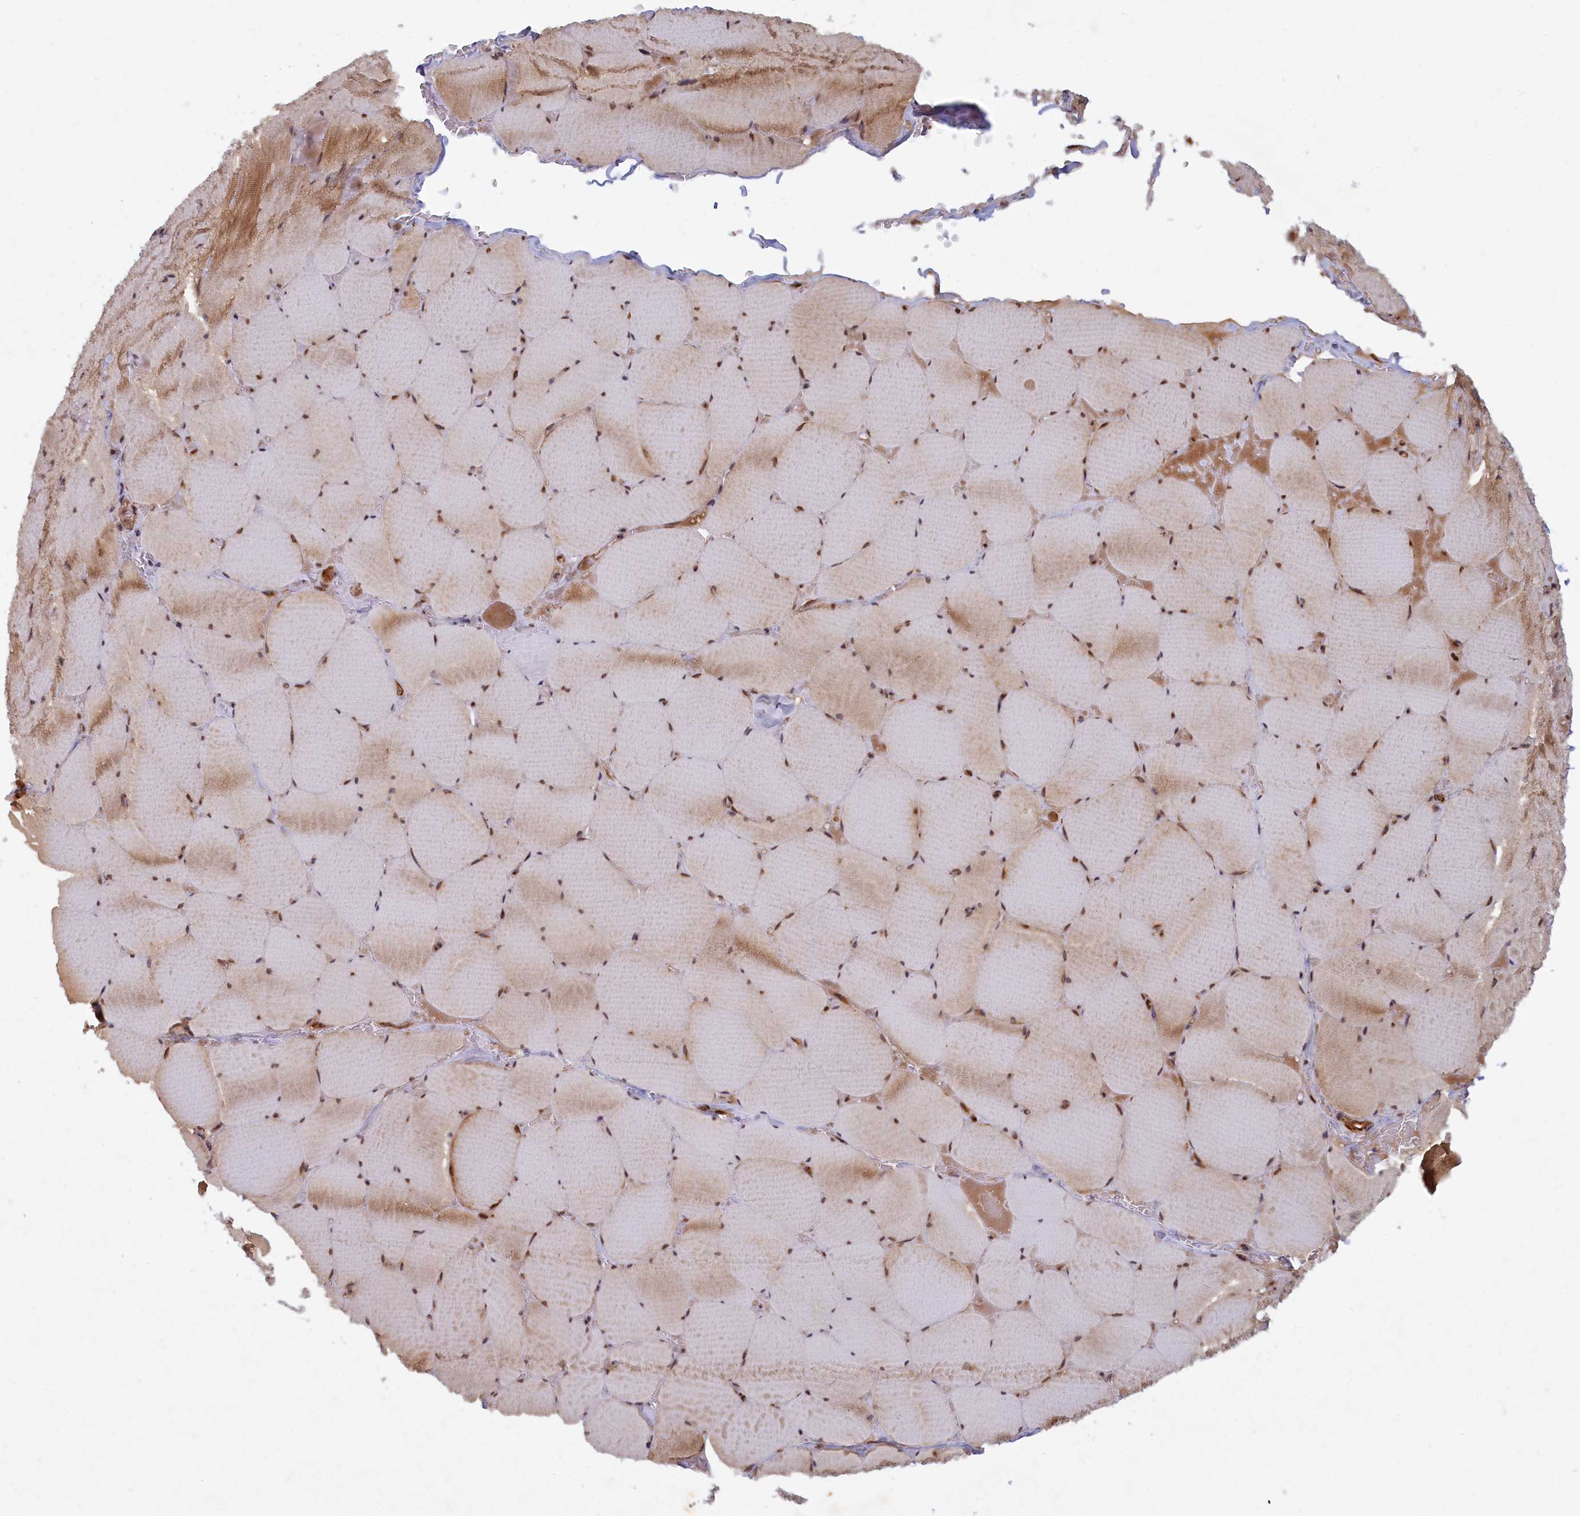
{"staining": {"intensity": "strong", "quantity": "25%-75%", "location": "cytoplasmic/membranous,nuclear"}, "tissue": "skeletal muscle", "cell_type": "Myocytes", "image_type": "normal", "snomed": [{"axis": "morphology", "description": "Normal tissue, NOS"}, {"axis": "topography", "description": "Skeletal muscle"}, {"axis": "topography", "description": "Head-Neck"}], "caption": "Immunohistochemistry (IHC) micrograph of unremarkable skeletal muscle: human skeletal muscle stained using immunohistochemistry (IHC) exhibits high levels of strong protein expression localized specifically in the cytoplasmic/membranous,nuclear of myocytes, appearing as a cytoplasmic/membranous,nuclear brown color.", "gene": "PLA2G10", "patient": {"sex": "male", "age": 66}}